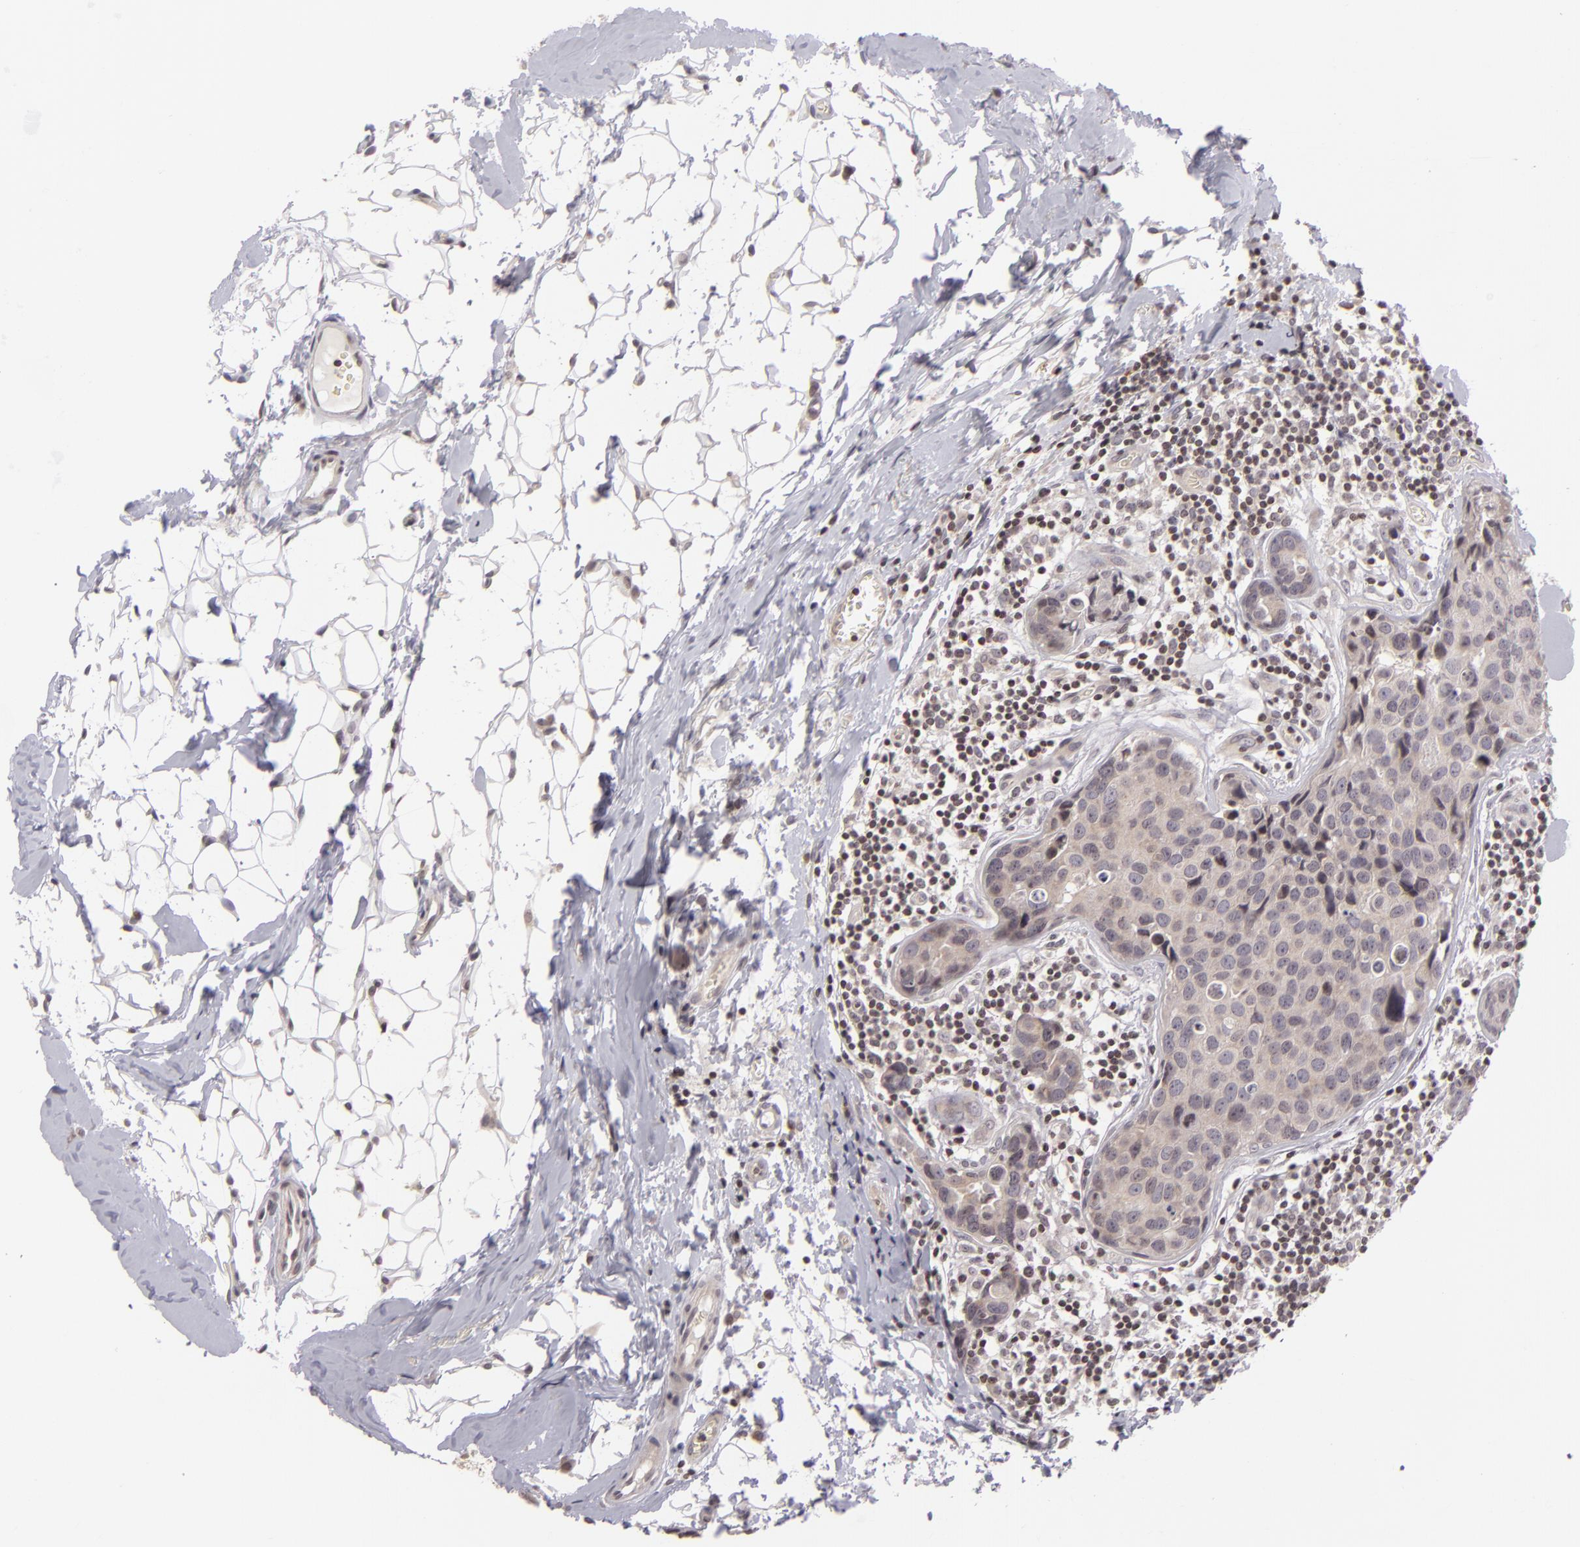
{"staining": {"intensity": "weak", "quantity": ">75%", "location": "nuclear"}, "tissue": "breast cancer", "cell_type": "Tumor cells", "image_type": "cancer", "snomed": [{"axis": "morphology", "description": "Duct carcinoma"}, {"axis": "topography", "description": "Breast"}], "caption": "Human breast cancer (infiltrating ductal carcinoma) stained with a brown dye displays weak nuclear positive staining in about >75% of tumor cells.", "gene": "AKAP6", "patient": {"sex": "female", "age": 24}}